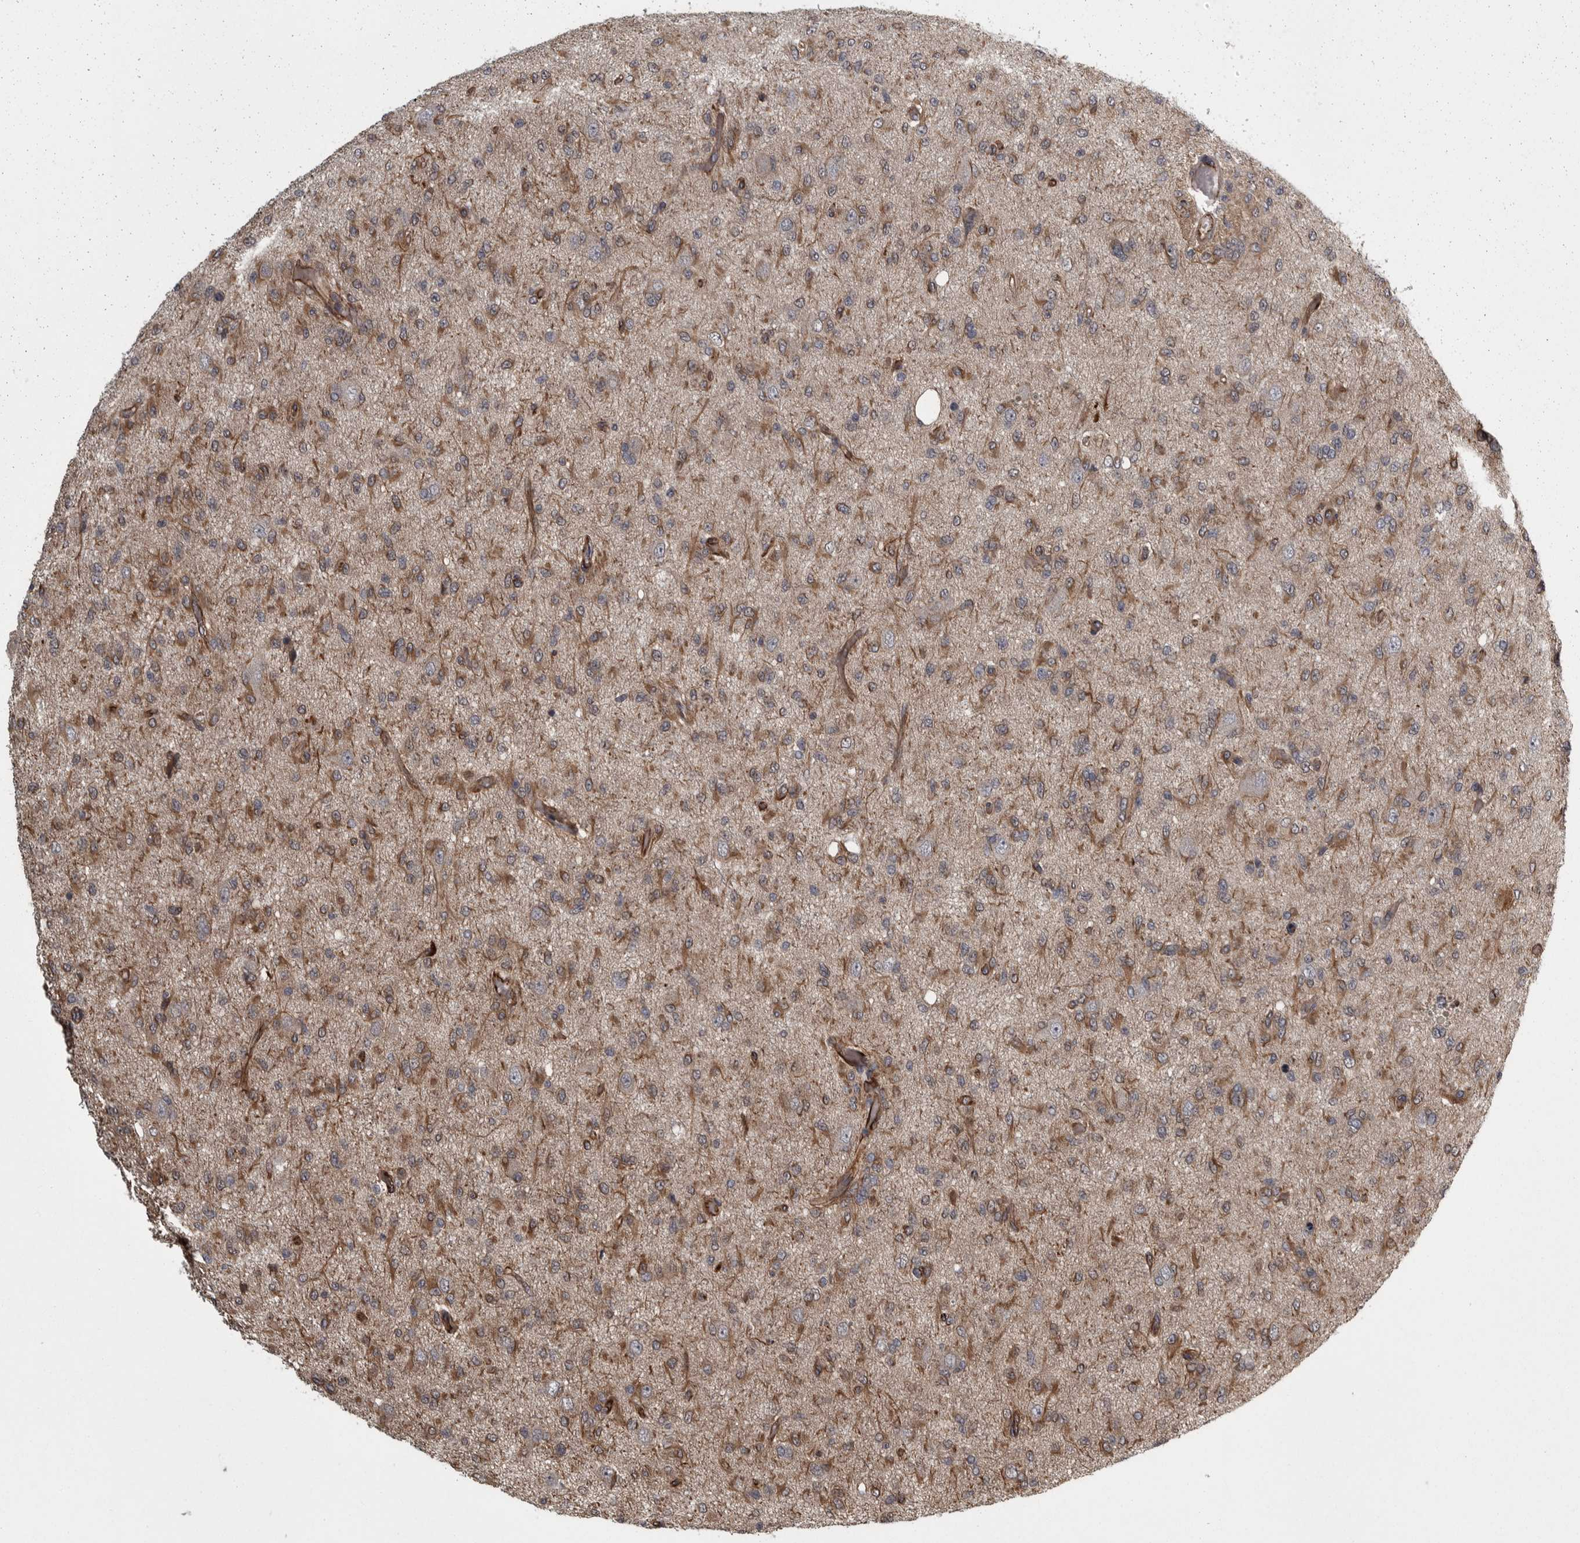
{"staining": {"intensity": "moderate", "quantity": ">75%", "location": "cytoplasmic/membranous"}, "tissue": "glioma", "cell_type": "Tumor cells", "image_type": "cancer", "snomed": [{"axis": "morphology", "description": "Glioma, malignant, High grade"}, {"axis": "topography", "description": "Brain"}], "caption": "A histopathology image showing moderate cytoplasmic/membranous staining in about >75% of tumor cells in glioma, as visualized by brown immunohistochemical staining.", "gene": "FAAP100", "patient": {"sex": "female", "age": 59}}